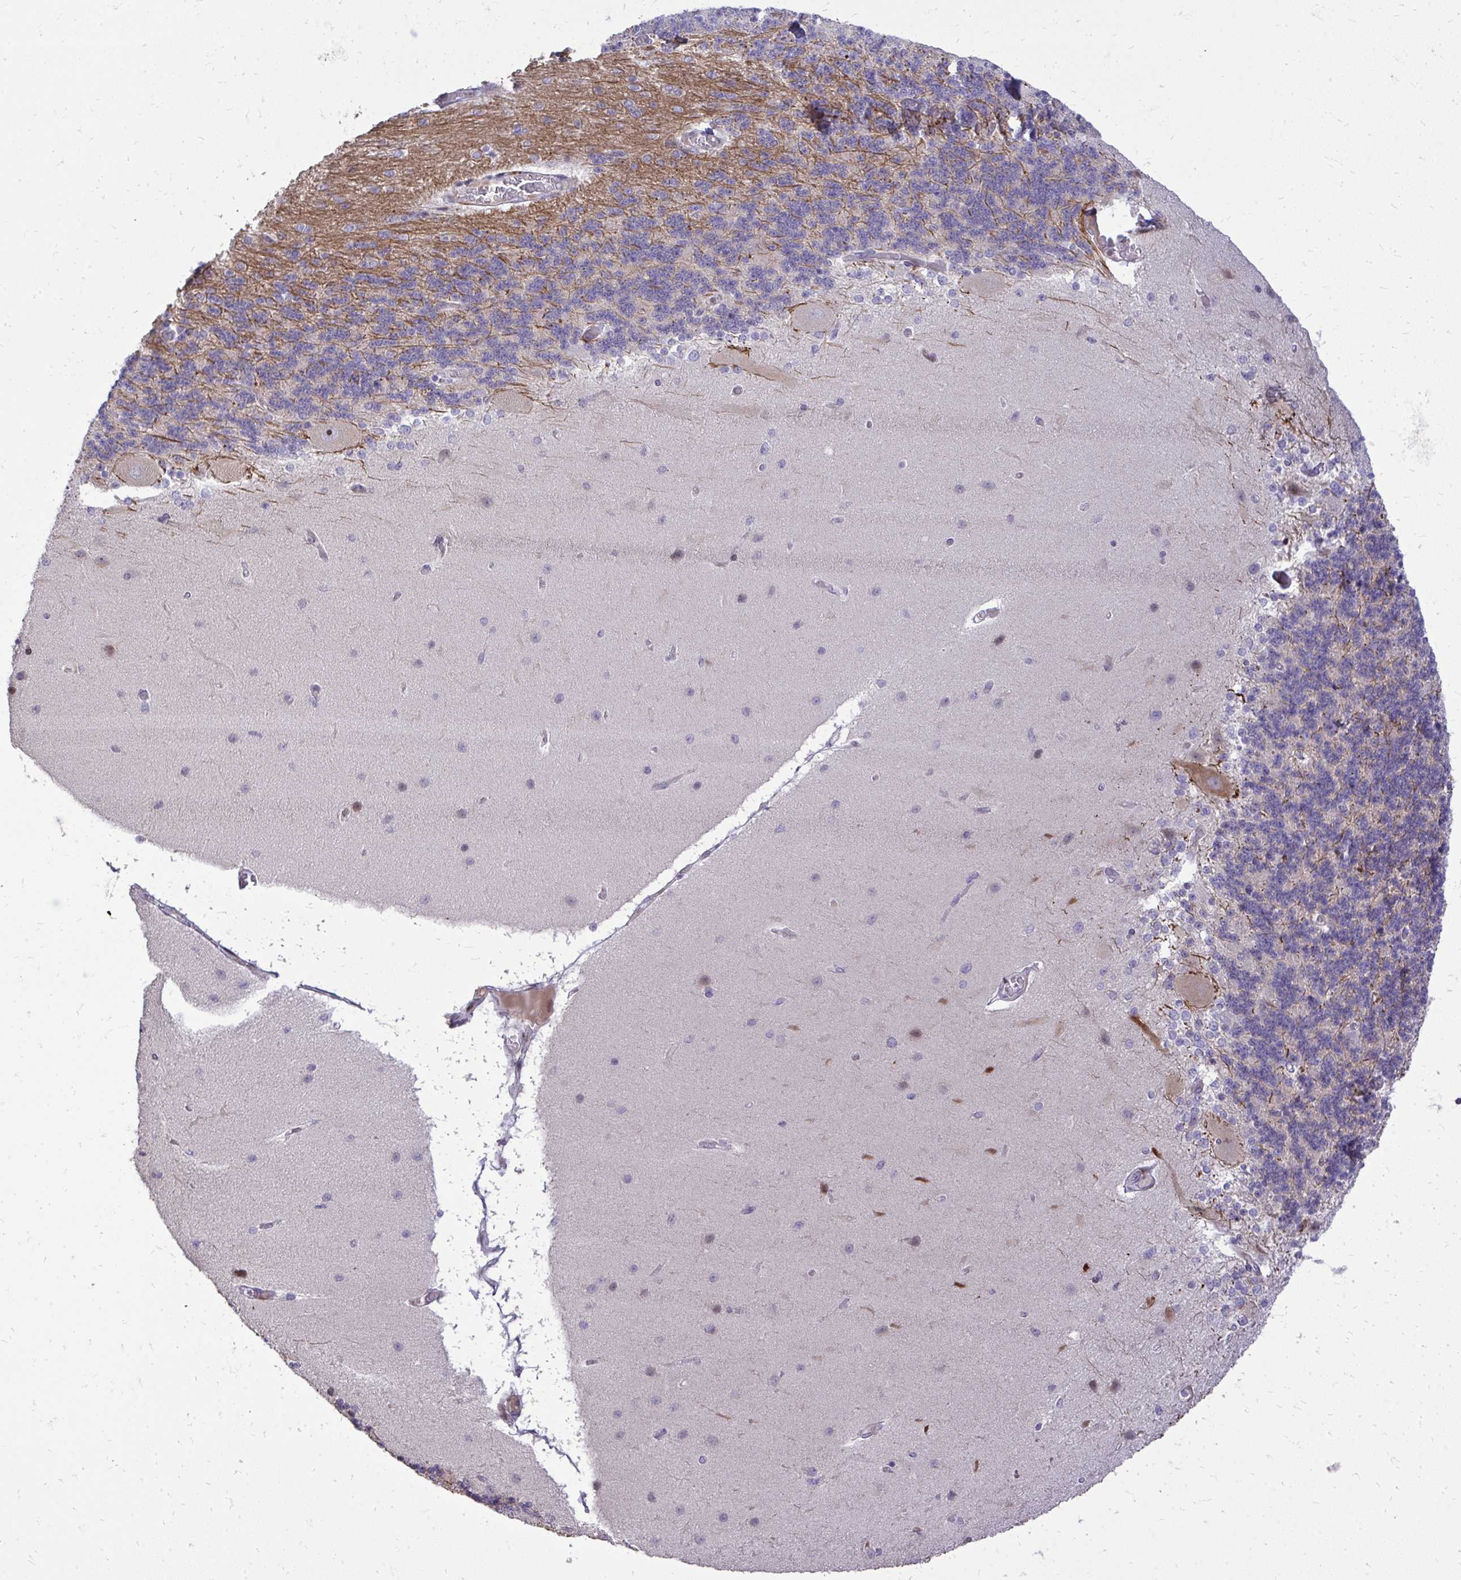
{"staining": {"intensity": "negative", "quantity": "none", "location": "none"}, "tissue": "cerebellum", "cell_type": "Cells in granular layer", "image_type": "normal", "snomed": [{"axis": "morphology", "description": "Normal tissue, NOS"}, {"axis": "topography", "description": "Cerebellum"}], "caption": "The image demonstrates no staining of cells in granular layer in normal cerebellum. The staining was performed using DAB (3,3'-diaminobenzidine) to visualize the protein expression in brown, while the nuclei were stained in blue with hematoxylin (Magnification: 20x).", "gene": "DLX4", "patient": {"sex": "female", "age": 54}}